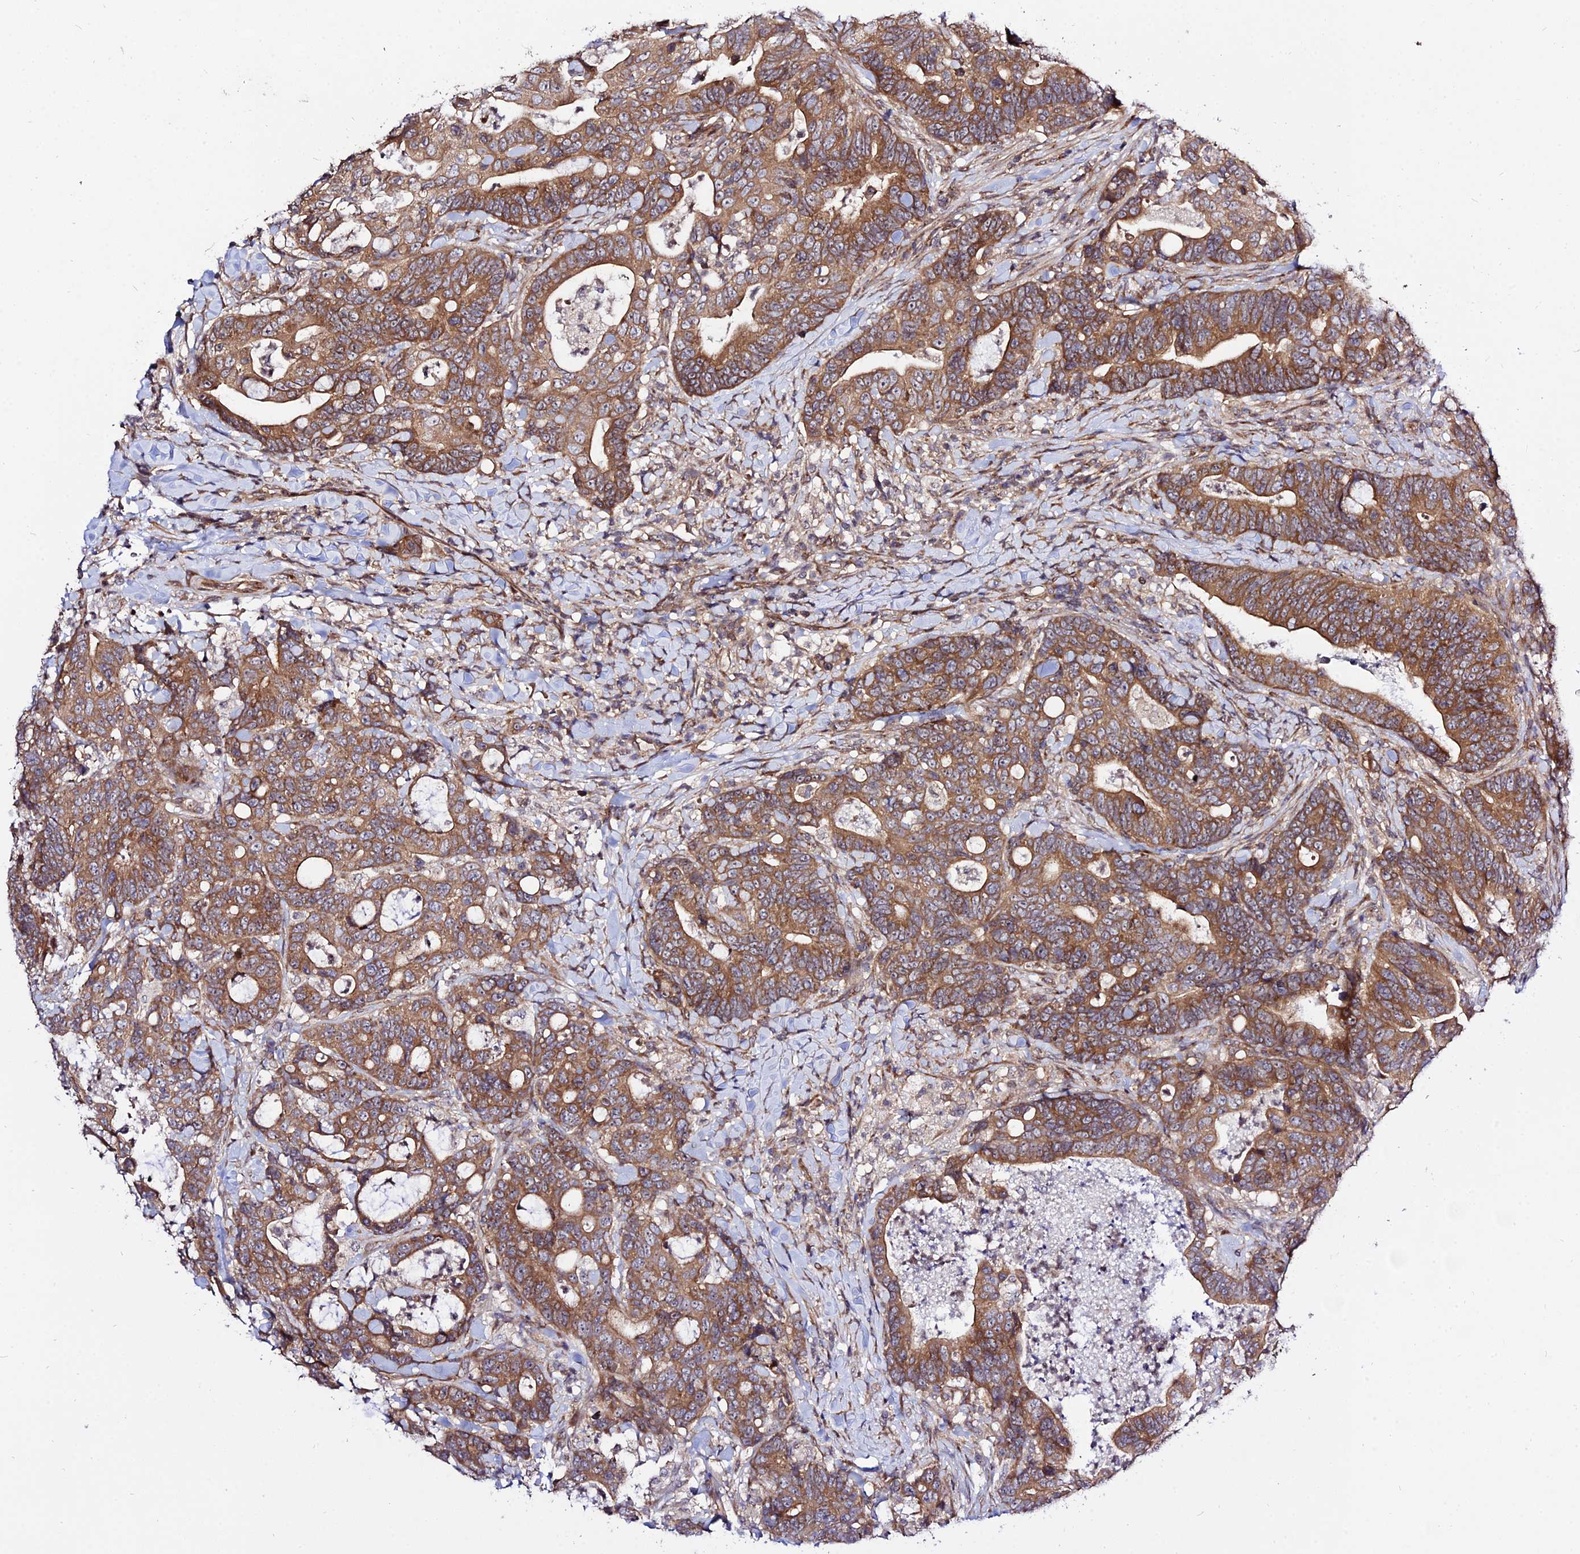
{"staining": {"intensity": "strong", "quantity": ">75%", "location": "cytoplasmic/membranous"}, "tissue": "colorectal cancer", "cell_type": "Tumor cells", "image_type": "cancer", "snomed": [{"axis": "morphology", "description": "Adenocarcinoma, NOS"}, {"axis": "topography", "description": "Colon"}], "caption": "The immunohistochemical stain labels strong cytoplasmic/membranous staining in tumor cells of colorectal cancer (adenocarcinoma) tissue.", "gene": "SMG6", "patient": {"sex": "female", "age": 82}}